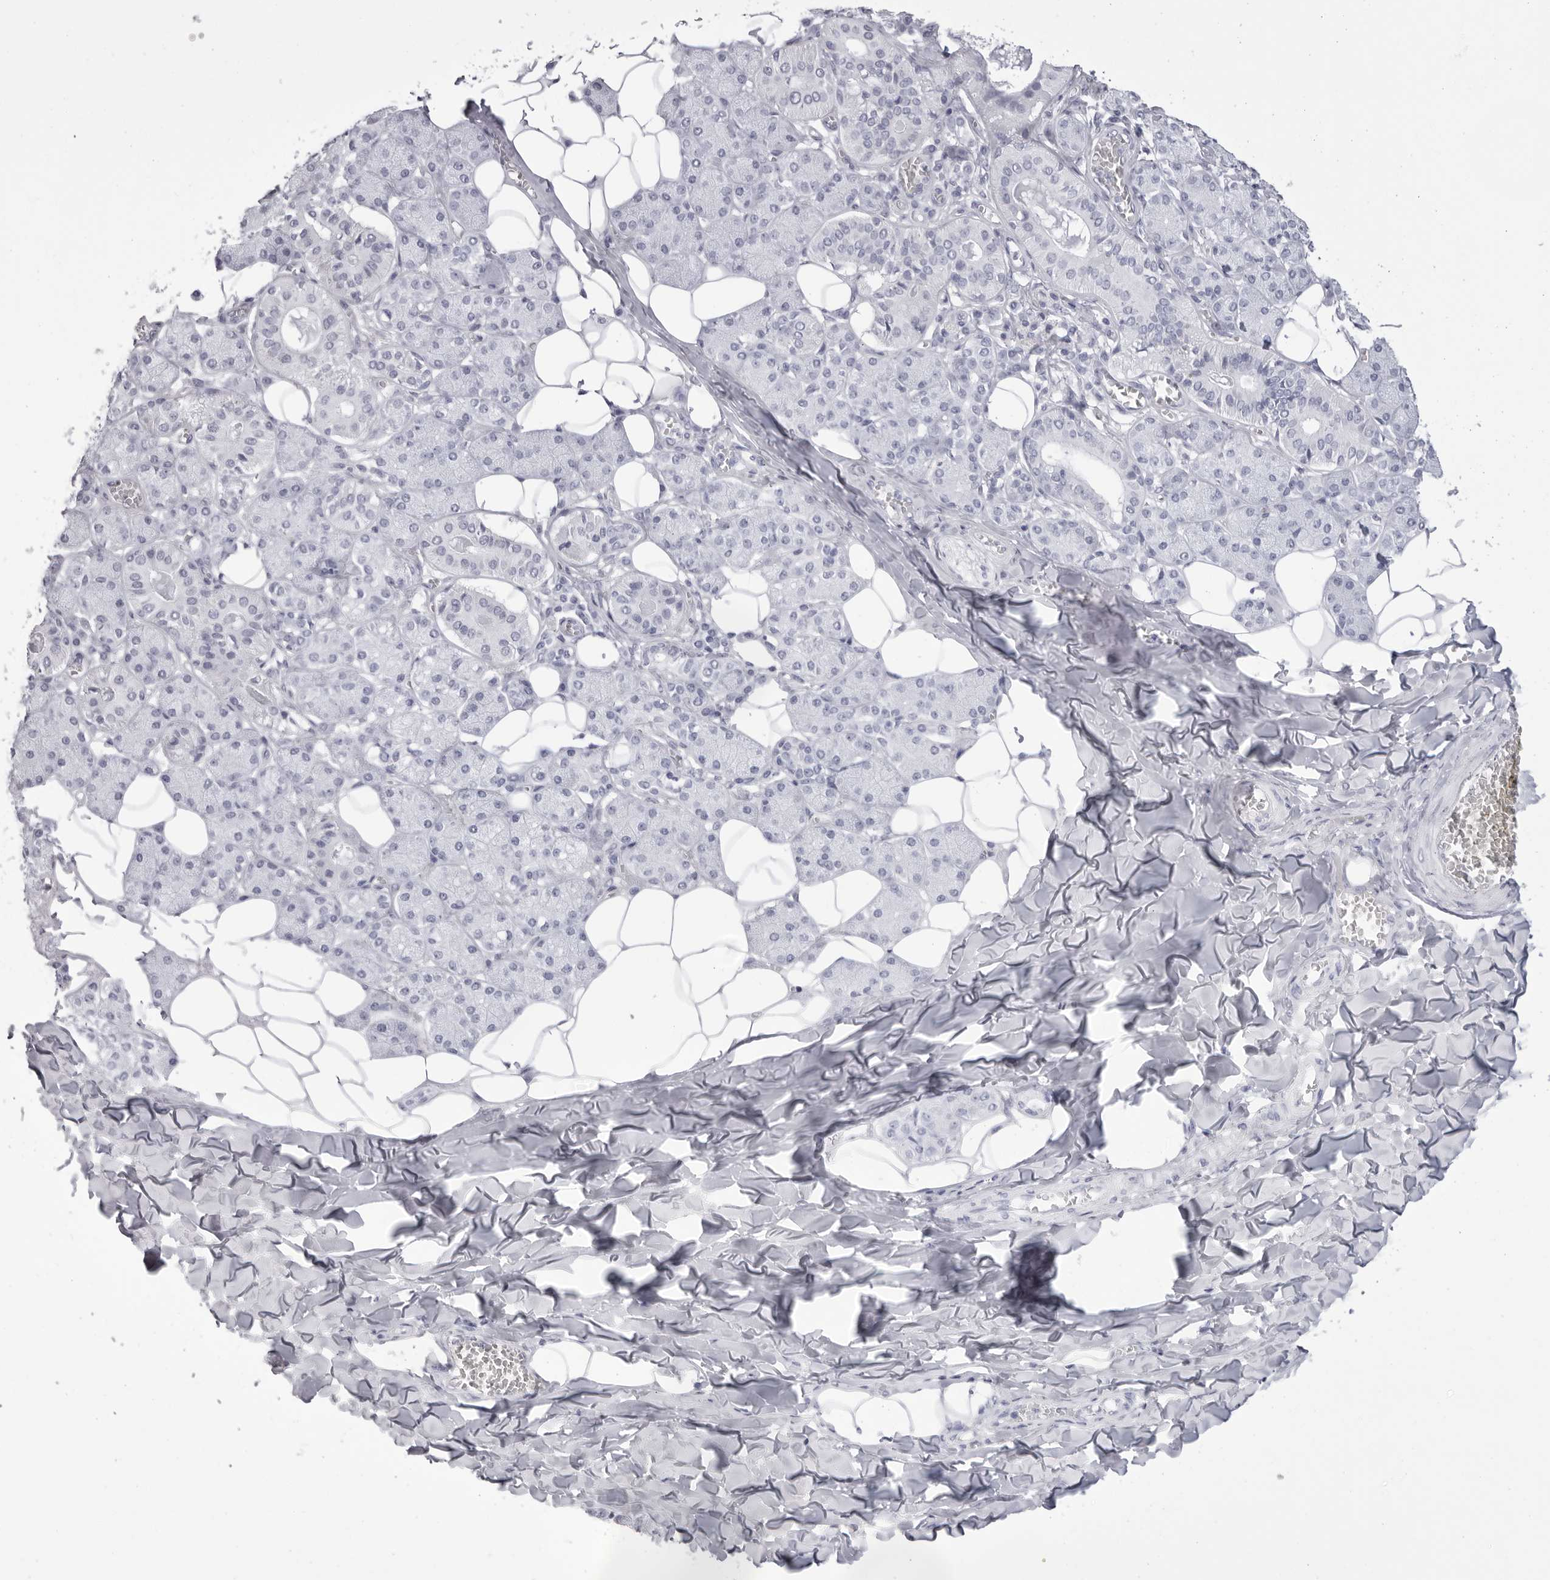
{"staining": {"intensity": "negative", "quantity": "none", "location": "none"}, "tissue": "salivary gland", "cell_type": "Glandular cells", "image_type": "normal", "snomed": [{"axis": "morphology", "description": "Normal tissue, NOS"}, {"axis": "topography", "description": "Salivary gland"}], "caption": "An IHC image of normal salivary gland is shown. There is no staining in glandular cells of salivary gland. (Immunohistochemistry (ihc), brightfield microscopy, high magnification).", "gene": "TMOD4", "patient": {"sex": "female", "age": 33}}